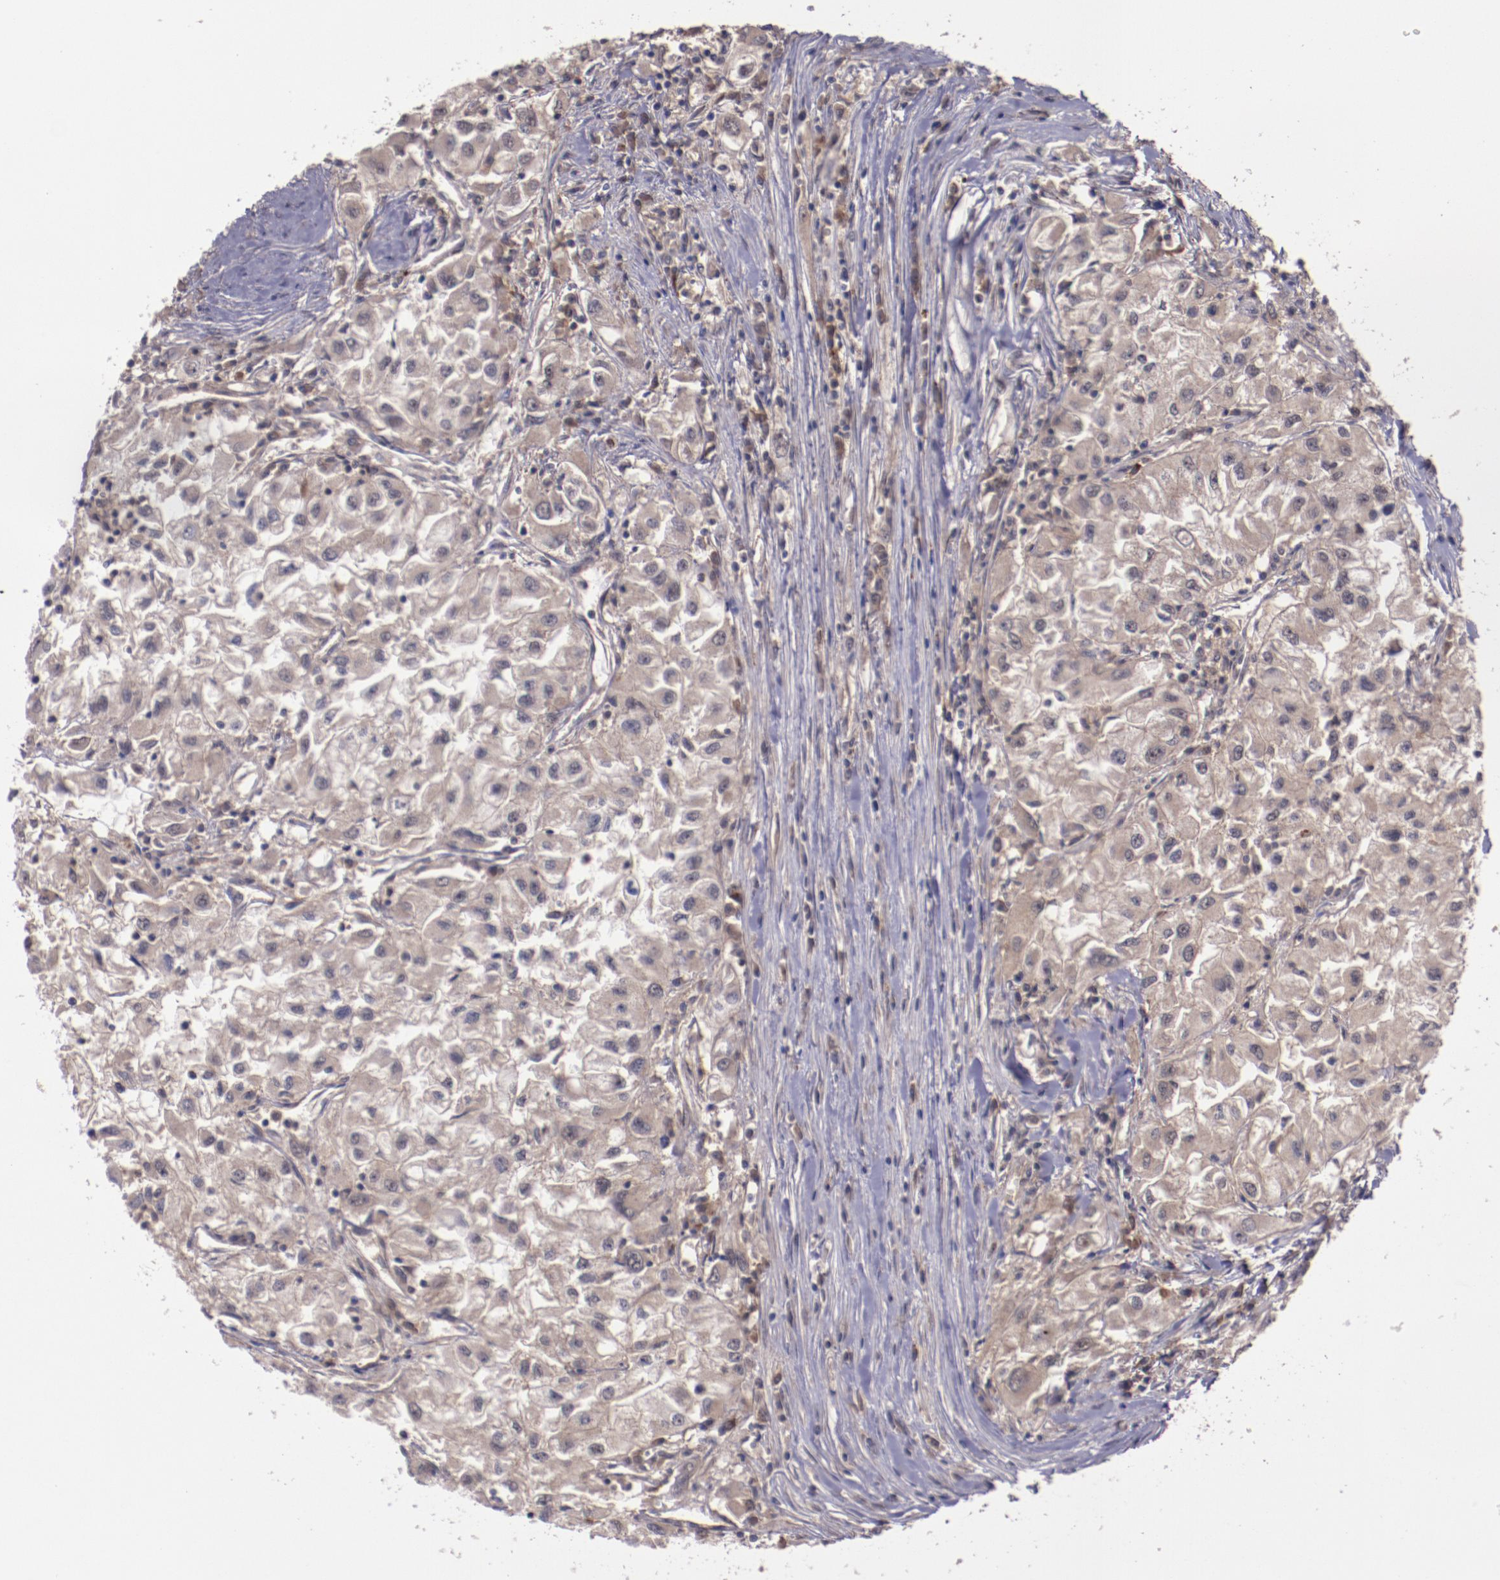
{"staining": {"intensity": "weak", "quantity": ">75%", "location": "cytoplasmic/membranous"}, "tissue": "renal cancer", "cell_type": "Tumor cells", "image_type": "cancer", "snomed": [{"axis": "morphology", "description": "Adenocarcinoma, NOS"}, {"axis": "topography", "description": "Kidney"}], "caption": "Renal adenocarcinoma stained with IHC exhibits weak cytoplasmic/membranous expression in approximately >75% of tumor cells.", "gene": "FTSJ1", "patient": {"sex": "male", "age": 59}}